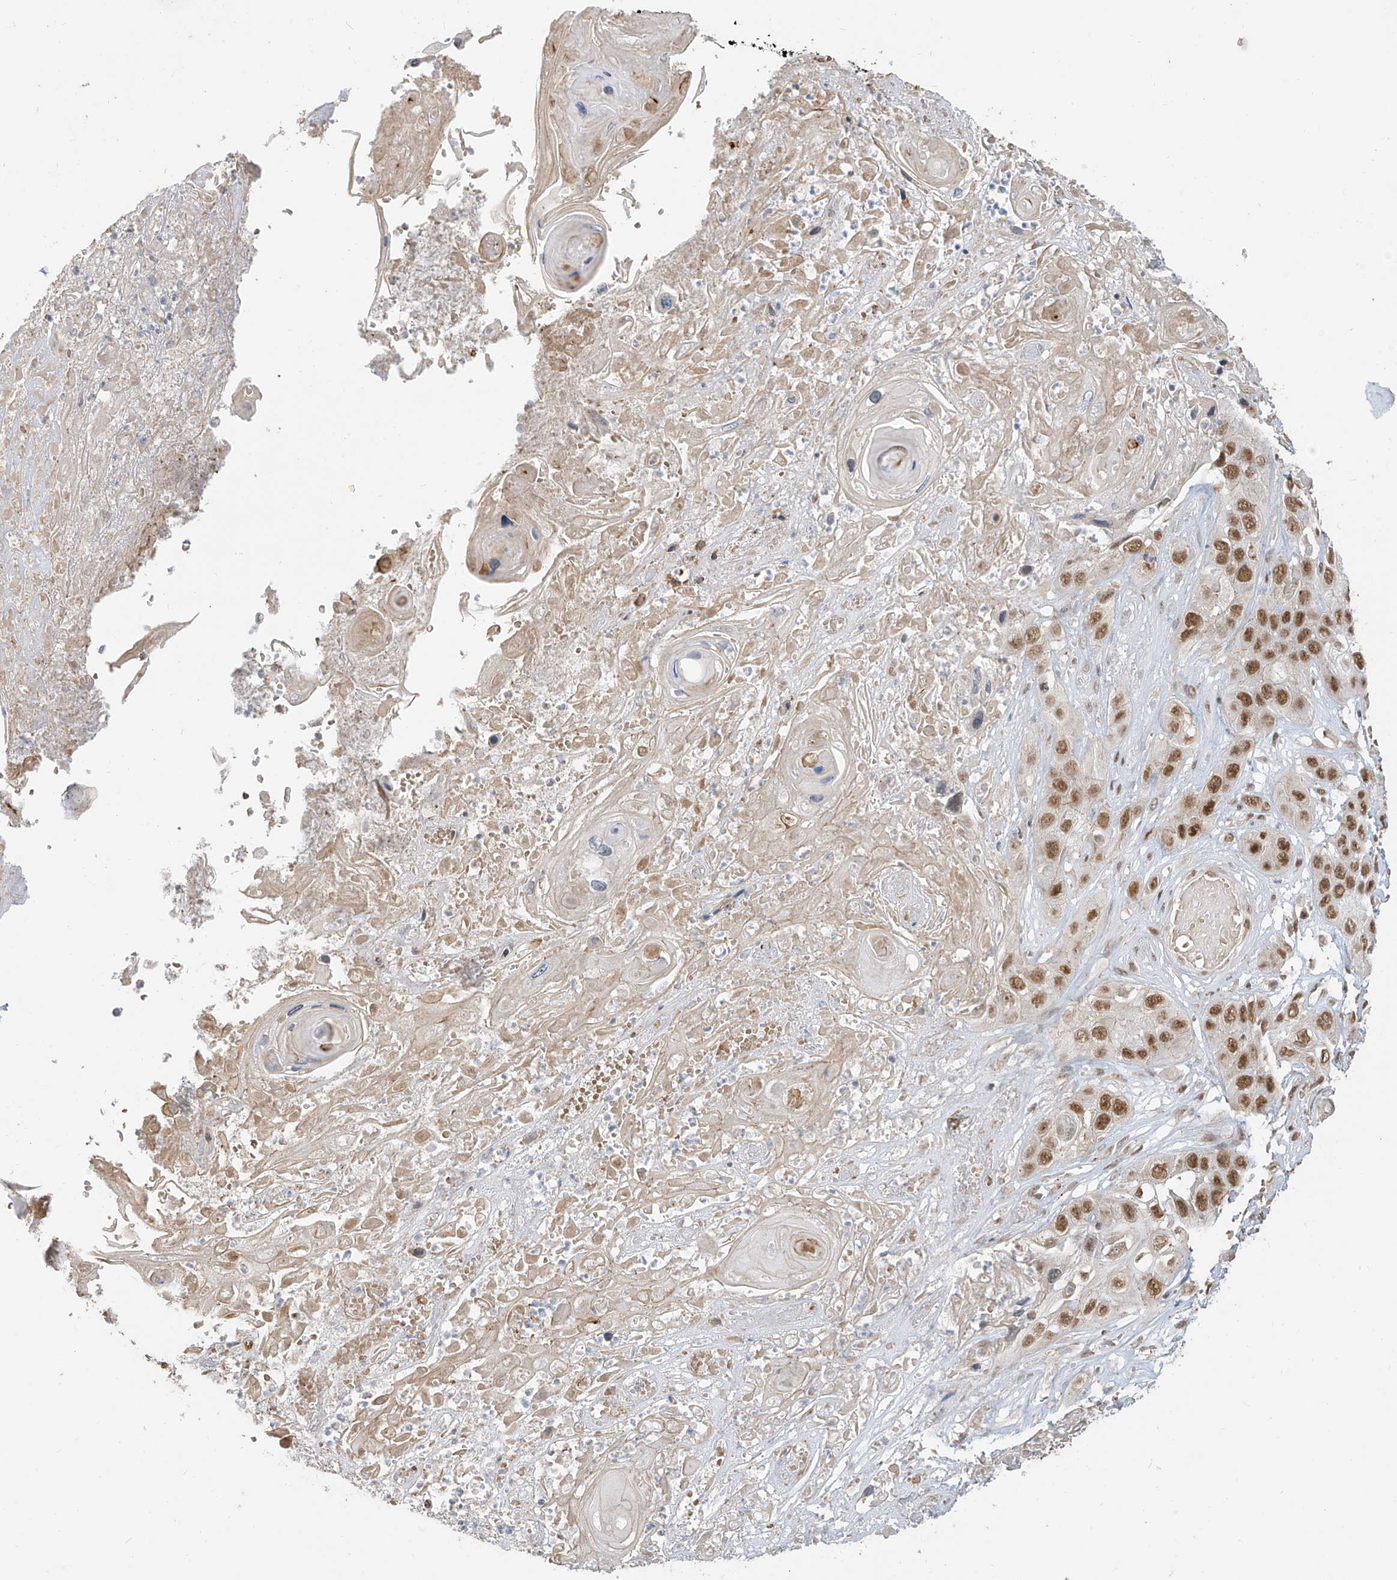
{"staining": {"intensity": "moderate", "quantity": ">75%", "location": "nuclear"}, "tissue": "skin cancer", "cell_type": "Tumor cells", "image_type": "cancer", "snomed": [{"axis": "morphology", "description": "Squamous cell carcinoma, NOS"}, {"axis": "topography", "description": "Skin"}], "caption": "Moderate nuclear staining is present in about >75% of tumor cells in skin cancer (squamous cell carcinoma). The staining was performed using DAB to visualize the protein expression in brown, while the nuclei were stained in blue with hematoxylin (Magnification: 20x).", "gene": "ZMYM2", "patient": {"sex": "male", "age": 55}}